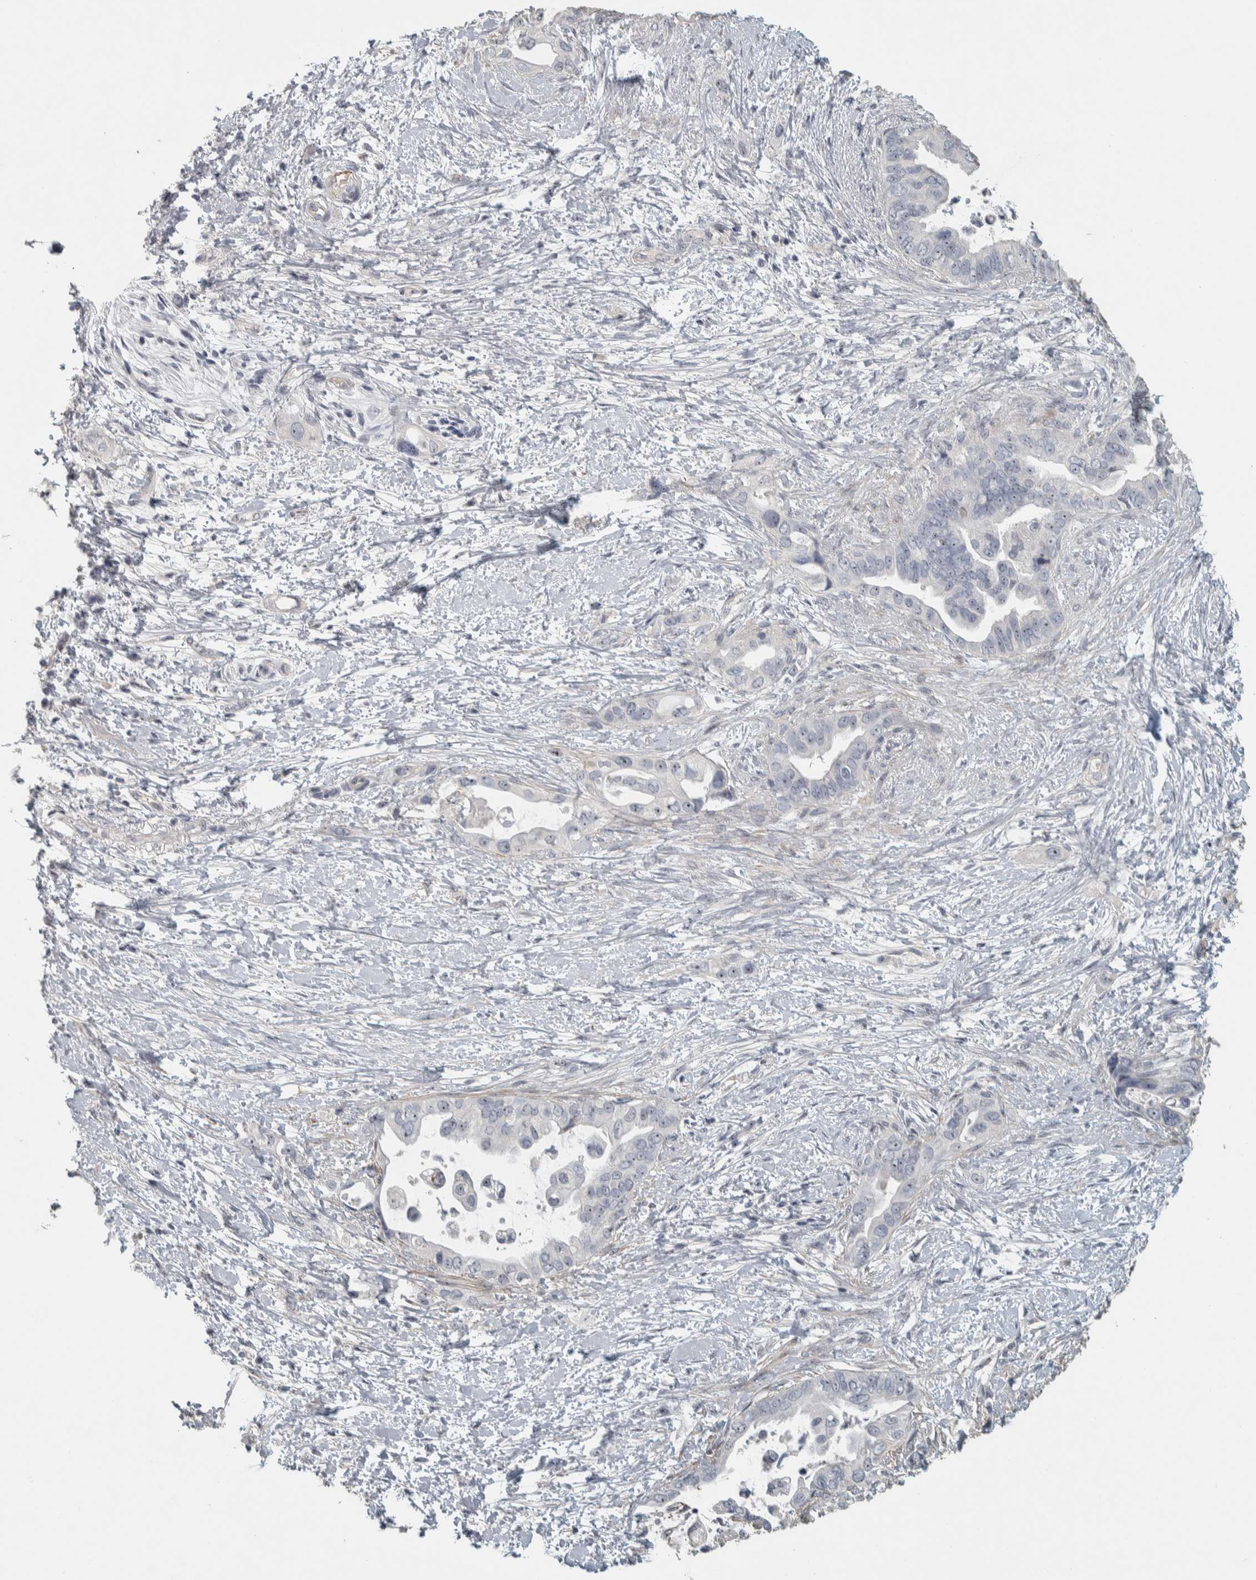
{"staining": {"intensity": "weak", "quantity": "<25%", "location": "nuclear"}, "tissue": "pancreatic cancer", "cell_type": "Tumor cells", "image_type": "cancer", "snomed": [{"axis": "morphology", "description": "Adenocarcinoma, NOS"}, {"axis": "topography", "description": "Pancreas"}], "caption": "Protein analysis of pancreatic adenocarcinoma demonstrates no significant positivity in tumor cells. (DAB (3,3'-diaminobenzidine) immunohistochemistry (IHC) with hematoxylin counter stain).", "gene": "DCAF10", "patient": {"sex": "female", "age": 56}}